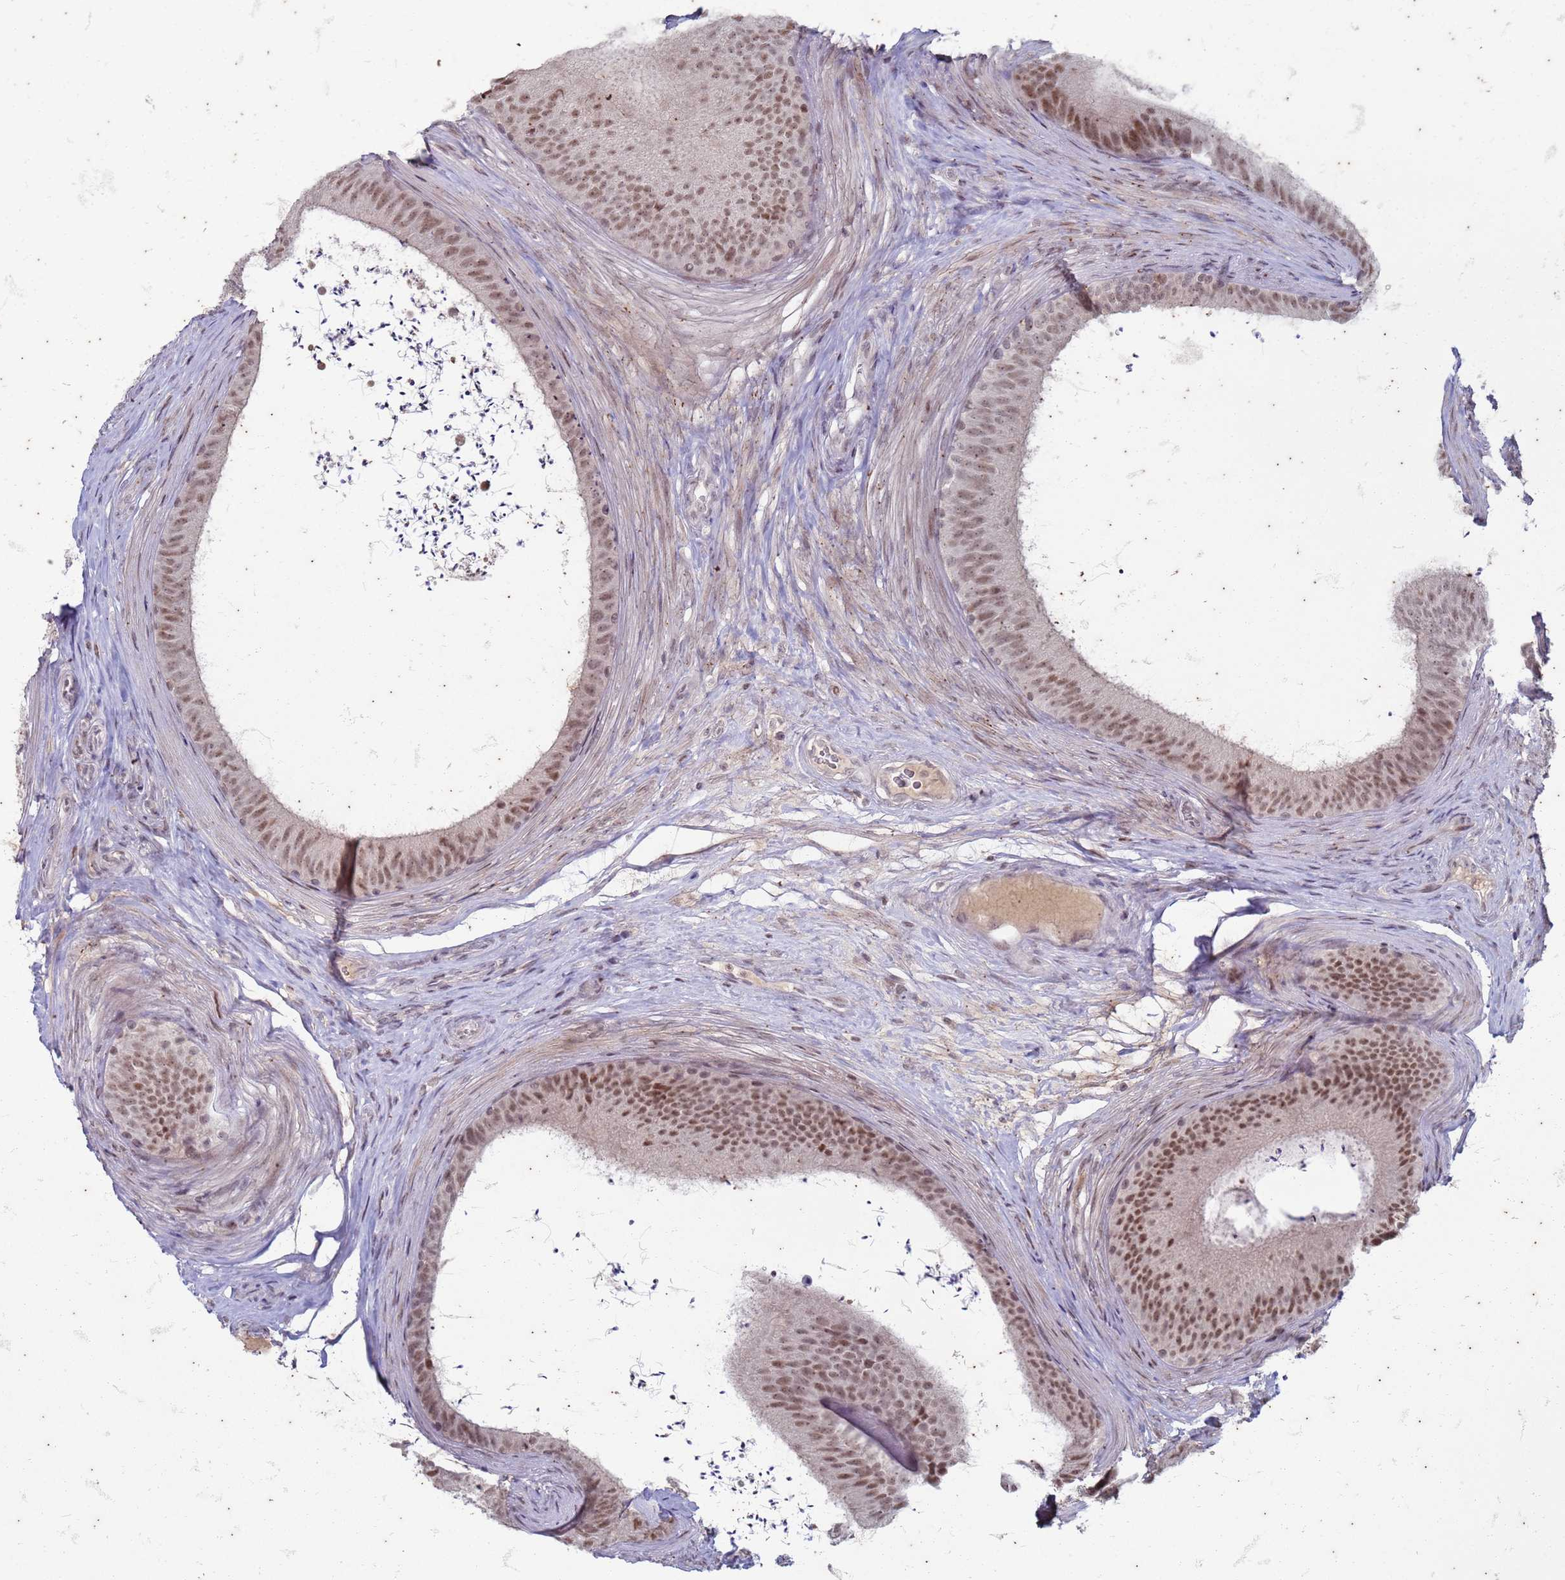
{"staining": {"intensity": "moderate", "quantity": ">75%", "location": "nuclear"}, "tissue": "epididymis", "cell_type": "Glandular cells", "image_type": "normal", "snomed": [{"axis": "morphology", "description": "Normal tissue, NOS"}, {"axis": "topography", "description": "Testis"}, {"axis": "topography", "description": "Epididymis"}], "caption": "This is an image of immunohistochemistry staining of benign epididymis, which shows moderate expression in the nuclear of glandular cells.", "gene": "TRMT6", "patient": {"sex": "male", "age": 41}}